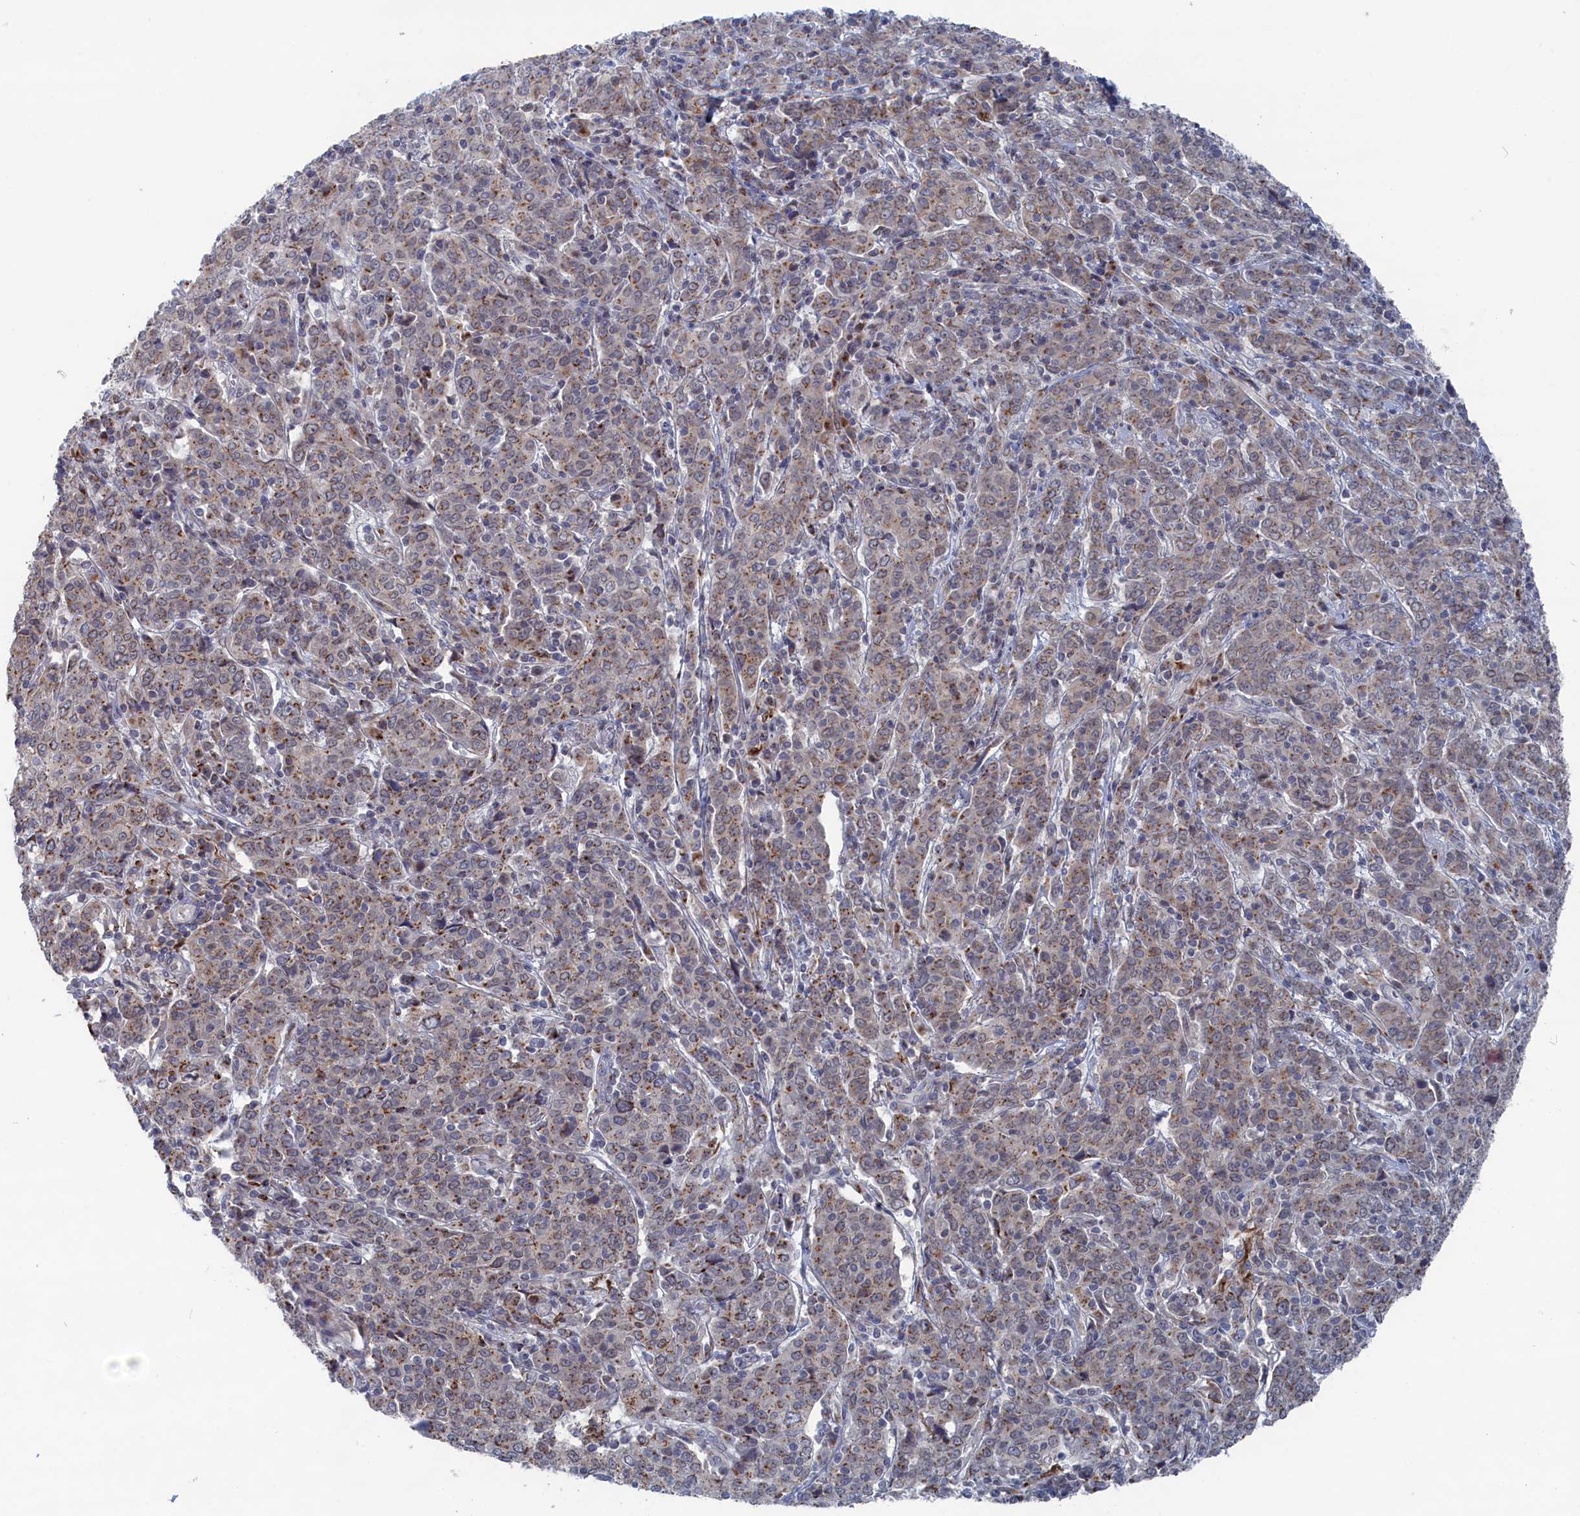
{"staining": {"intensity": "moderate", "quantity": "25%-75%", "location": "cytoplasmic/membranous"}, "tissue": "cervical cancer", "cell_type": "Tumor cells", "image_type": "cancer", "snomed": [{"axis": "morphology", "description": "Squamous cell carcinoma, NOS"}, {"axis": "topography", "description": "Cervix"}], "caption": "Protein staining reveals moderate cytoplasmic/membranous positivity in approximately 25%-75% of tumor cells in cervical cancer (squamous cell carcinoma). Nuclei are stained in blue.", "gene": "IRX1", "patient": {"sex": "female", "age": 67}}